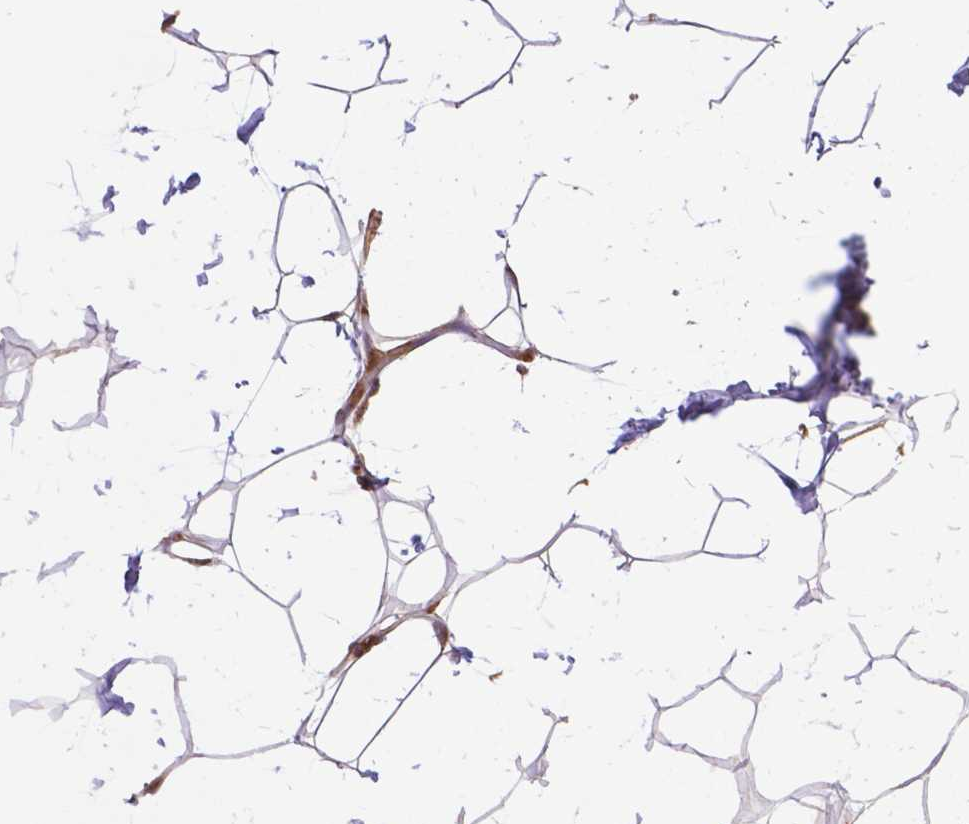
{"staining": {"intensity": "moderate", "quantity": "<25%", "location": "nuclear"}, "tissue": "breast", "cell_type": "Adipocytes", "image_type": "normal", "snomed": [{"axis": "morphology", "description": "Normal tissue, NOS"}, {"axis": "topography", "description": "Breast"}], "caption": "Immunohistochemistry image of unremarkable breast: human breast stained using immunohistochemistry (IHC) reveals low levels of moderate protein expression localized specifically in the nuclear of adipocytes, appearing as a nuclear brown color.", "gene": "TMEM135", "patient": {"sex": "female", "age": 32}}